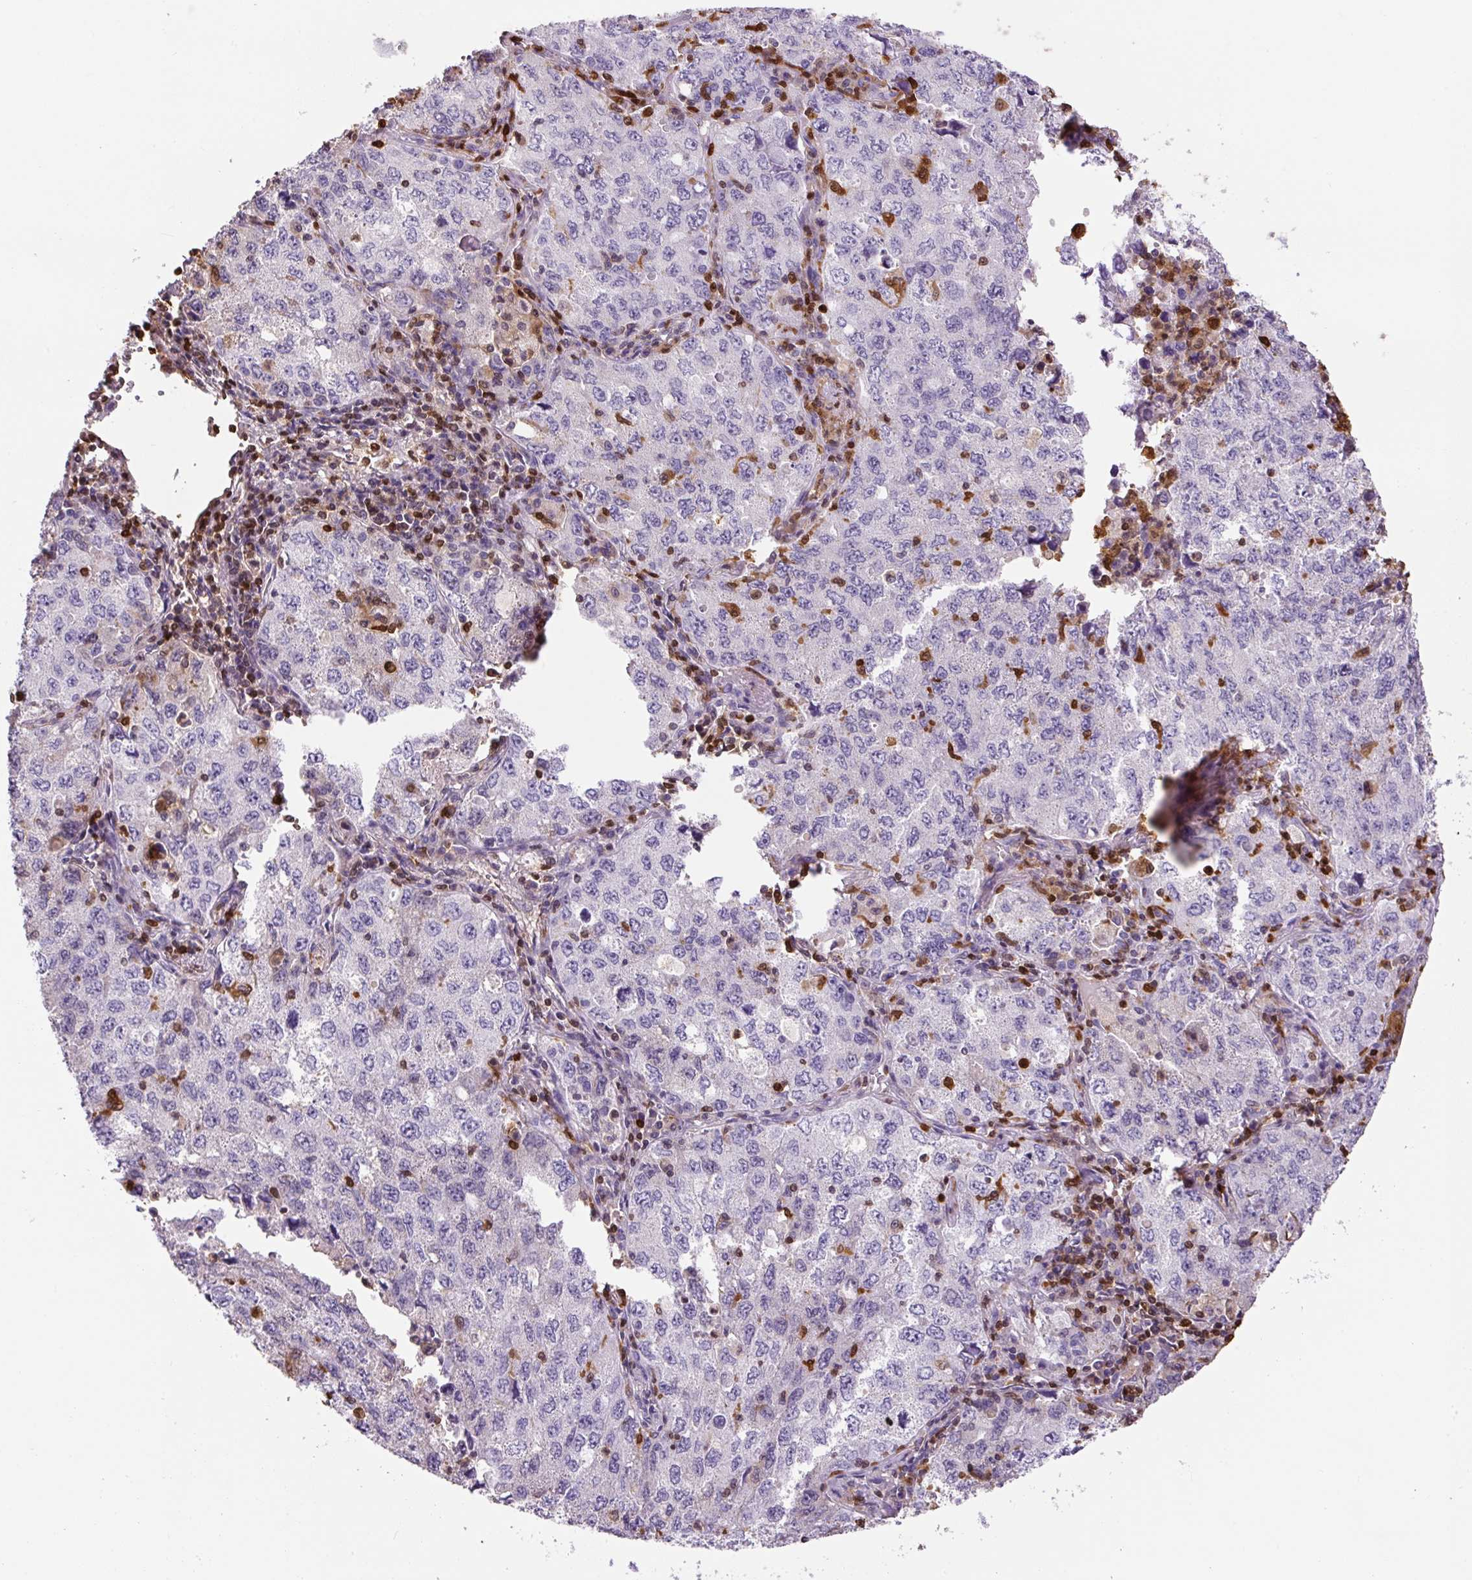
{"staining": {"intensity": "negative", "quantity": "none", "location": "none"}, "tissue": "lung cancer", "cell_type": "Tumor cells", "image_type": "cancer", "snomed": [{"axis": "morphology", "description": "Adenocarcinoma, NOS"}, {"axis": "topography", "description": "Lung"}], "caption": "A high-resolution micrograph shows IHC staining of adenocarcinoma (lung), which displays no significant expression in tumor cells.", "gene": "S100A4", "patient": {"sex": "female", "age": 57}}